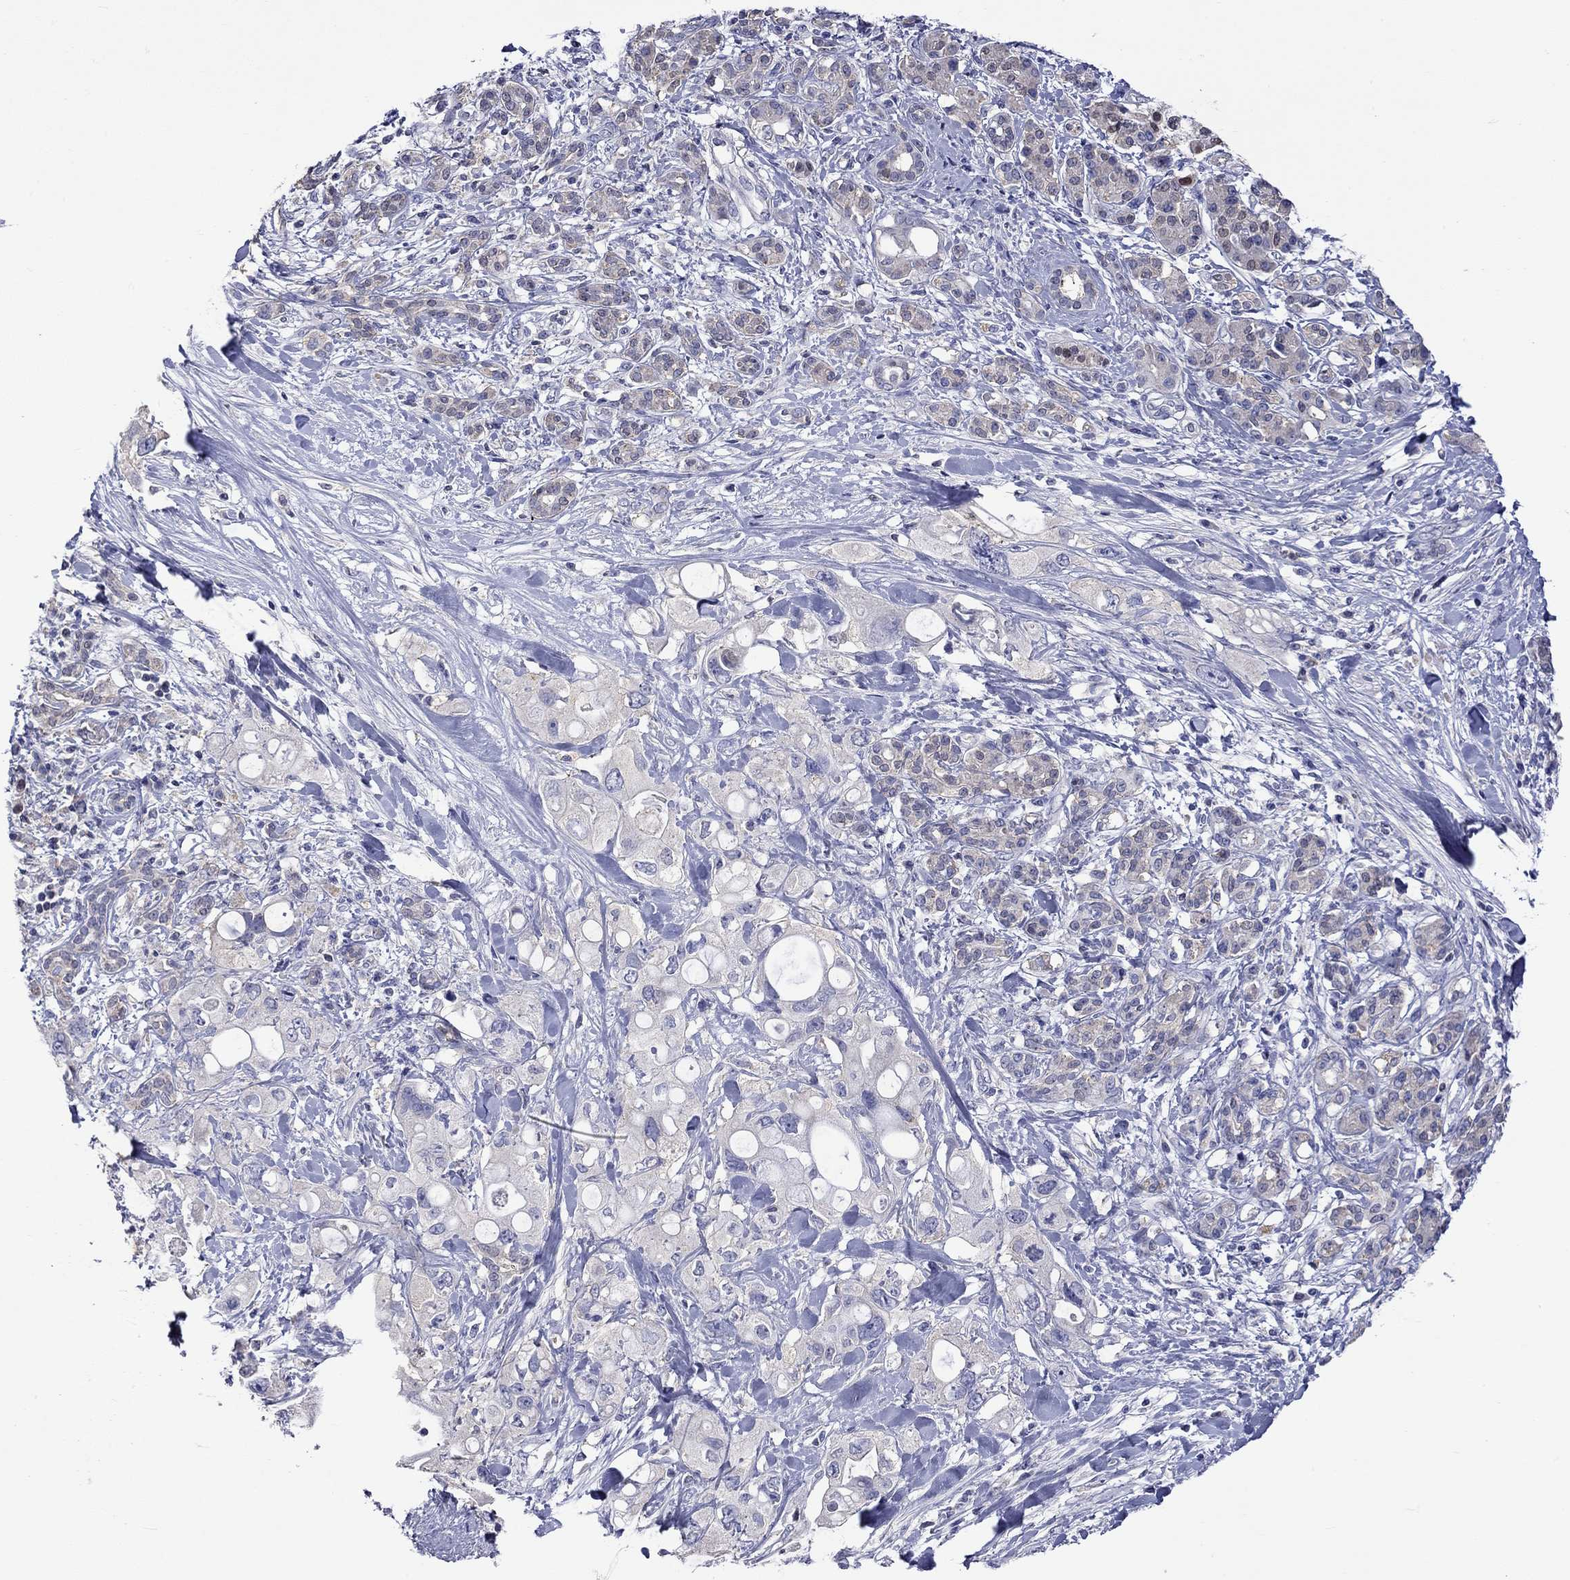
{"staining": {"intensity": "negative", "quantity": "none", "location": "none"}, "tissue": "pancreatic cancer", "cell_type": "Tumor cells", "image_type": "cancer", "snomed": [{"axis": "morphology", "description": "Adenocarcinoma, NOS"}, {"axis": "topography", "description": "Pancreas"}], "caption": "Histopathology image shows no significant protein positivity in tumor cells of pancreatic cancer.", "gene": "LRFN4", "patient": {"sex": "female", "age": 56}}